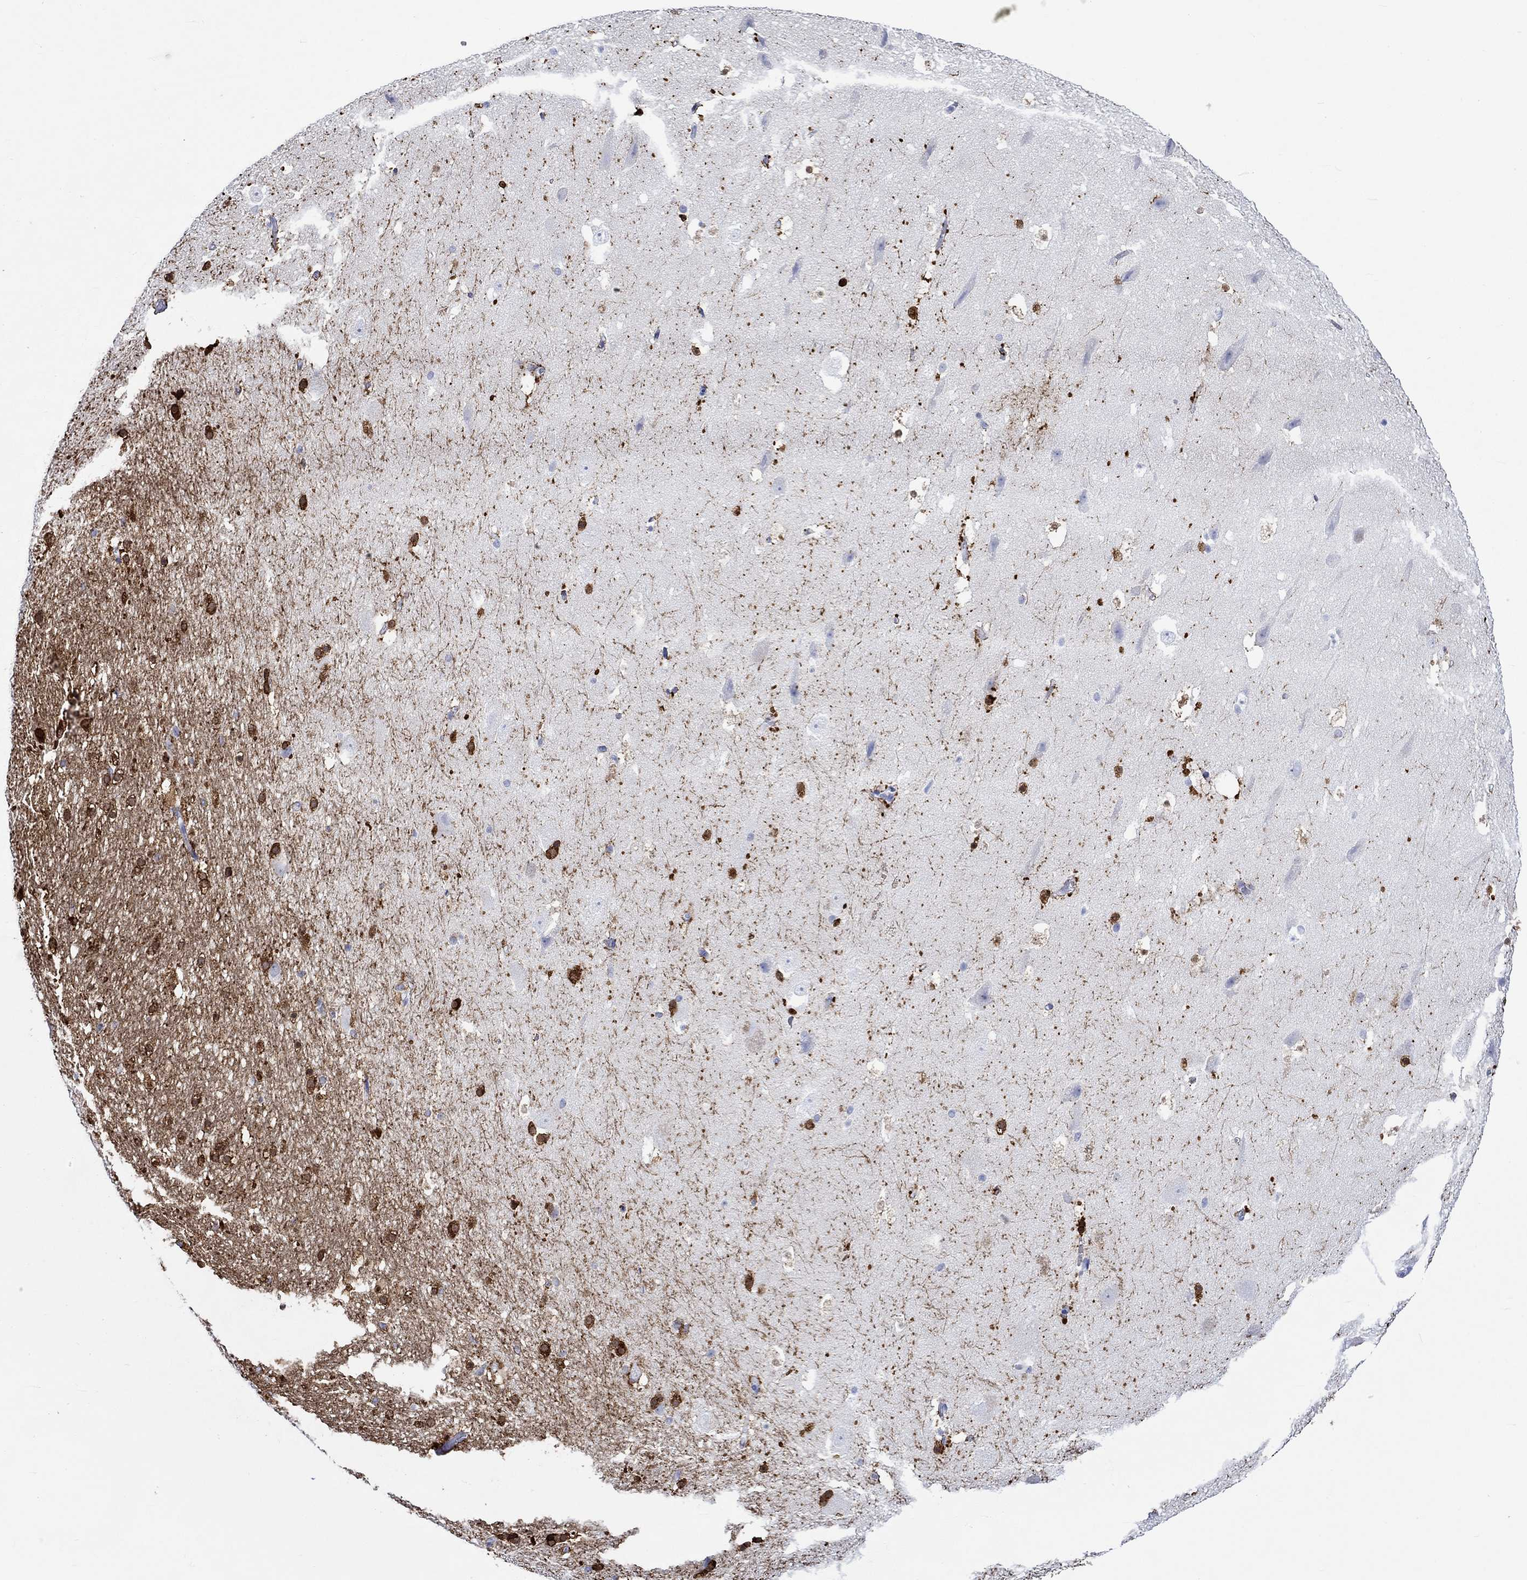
{"staining": {"intensity": "strong", "quantity": "25%-75%", "location": "cytoplasmic/membranous,nuclear"}, "tissue": "hippocampus", "cell_type": "Glial cells", "image_type": "normal", "snomed": [{"axis": "morphology", "description": "Normal tissue, NOS"}, {"axis": "topography", "description": "Hippocampus"}], "caption": "Immunohistochemistry (IHC) (DAB (3,3'-diaminobenzidine)) staining of normal human hippocampus exhibits strong cytoplasmic/membranous,nuclear protein positivity in approximately 25%-75% of glial cells. Immunohistochemistry stains the protein in brown and the nuclei are stained blue.", "gene": "CRYAB", "patient": {"sex": "male", "age": 51}}